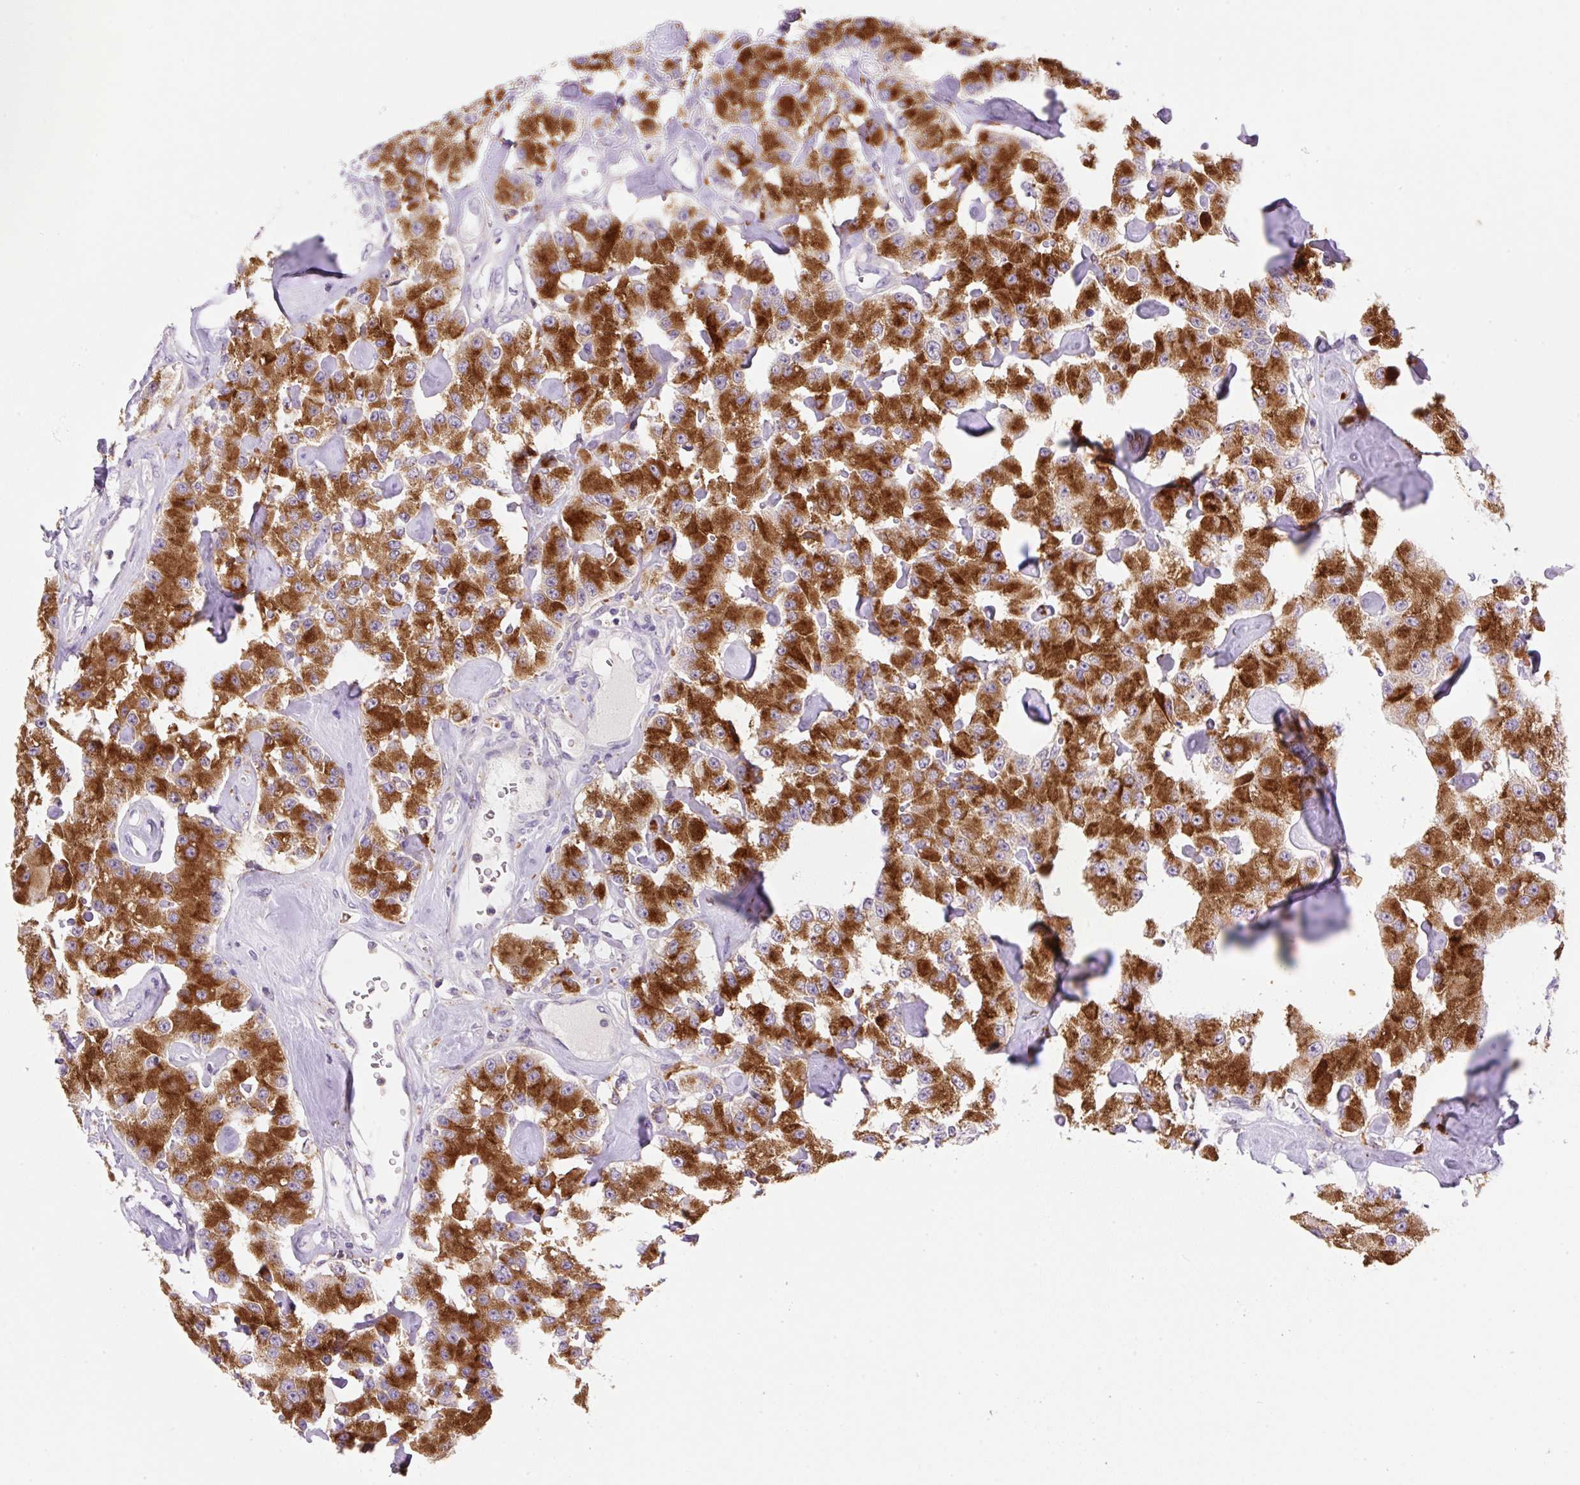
{"staining": {"intensity": "strong", "quantity": ">75%", "location": "cytoplasmic/membranous"}, "tissue": "carcinoid", "cell_type": "Tumor cells", "image_type": "cancer", "snomed": [{"axis": "morphology", "description": "Carcinoid, malignant, NOS"}, {"axis": "topography", "description": "Pancreas"}], "caption": "This histopathology image displays IHC staining of carcinoid, with high strong cytoplasmic/membranous positivity in about >75% of tumor cells.", "gene": "CEBPZOS", "patient": {"sex": "male", "age": 41}}